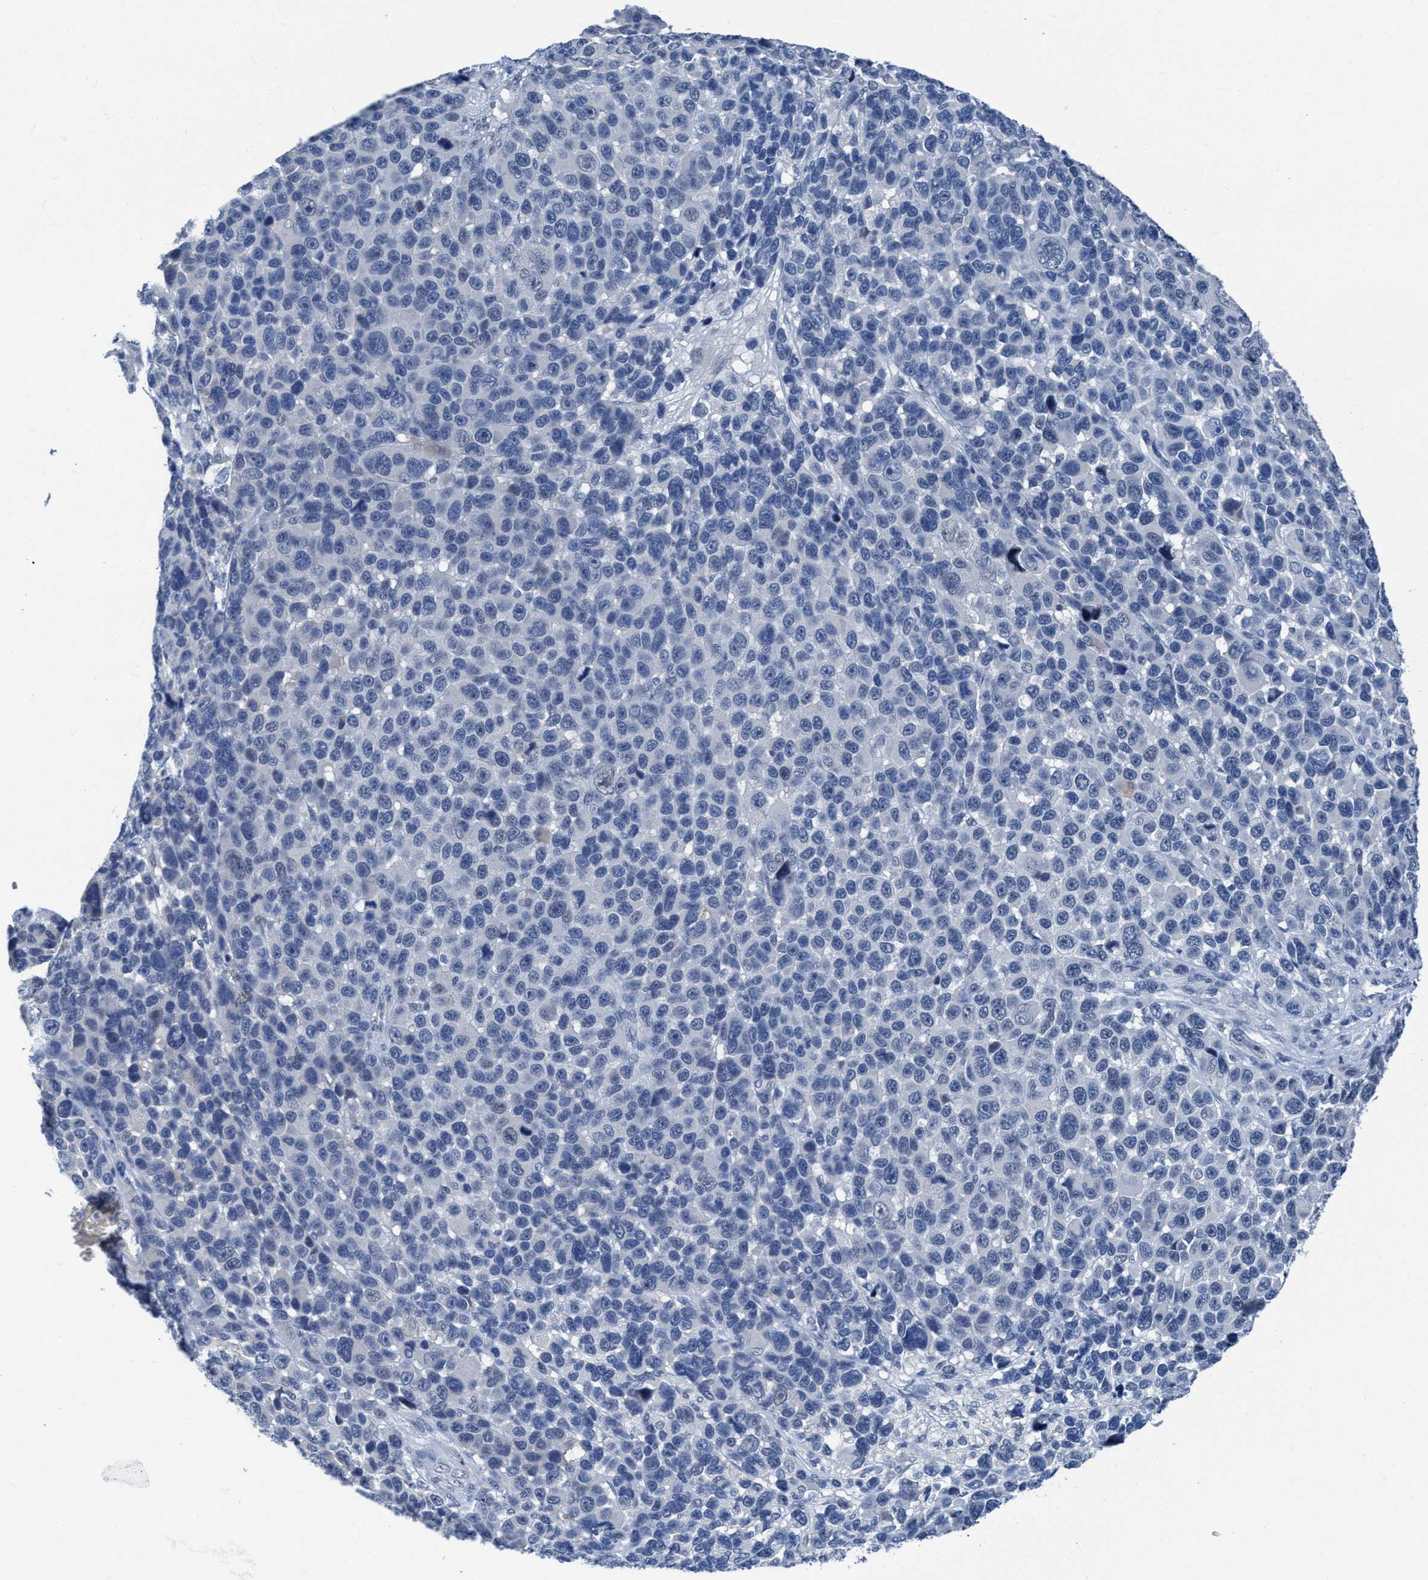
{"staining": {"intensity": "negative", "quantity": "none", "location": "none"}, "tissue": "melanoma", "cell_type": "Tumor cells", "image_type": "cancer", "snomed": [{"axis": "morphology", "description": "Malignant melanoma, NOS"}, {"axis": "topography", "description": "Skin"}], "caption": "IHC photomicrograph of human melanoma stained for a protein (brown), which demonstrates no staining in tumor cells. Brightfield microscopy of immunohistochemistry (IHC) stained with DAB (3,3'-diaminobenzidine) (brown) and hematoxylin (blue), captured at high magnification.", "gene": "DNAI1", "patient": {"sex": "male", "age": 53}}